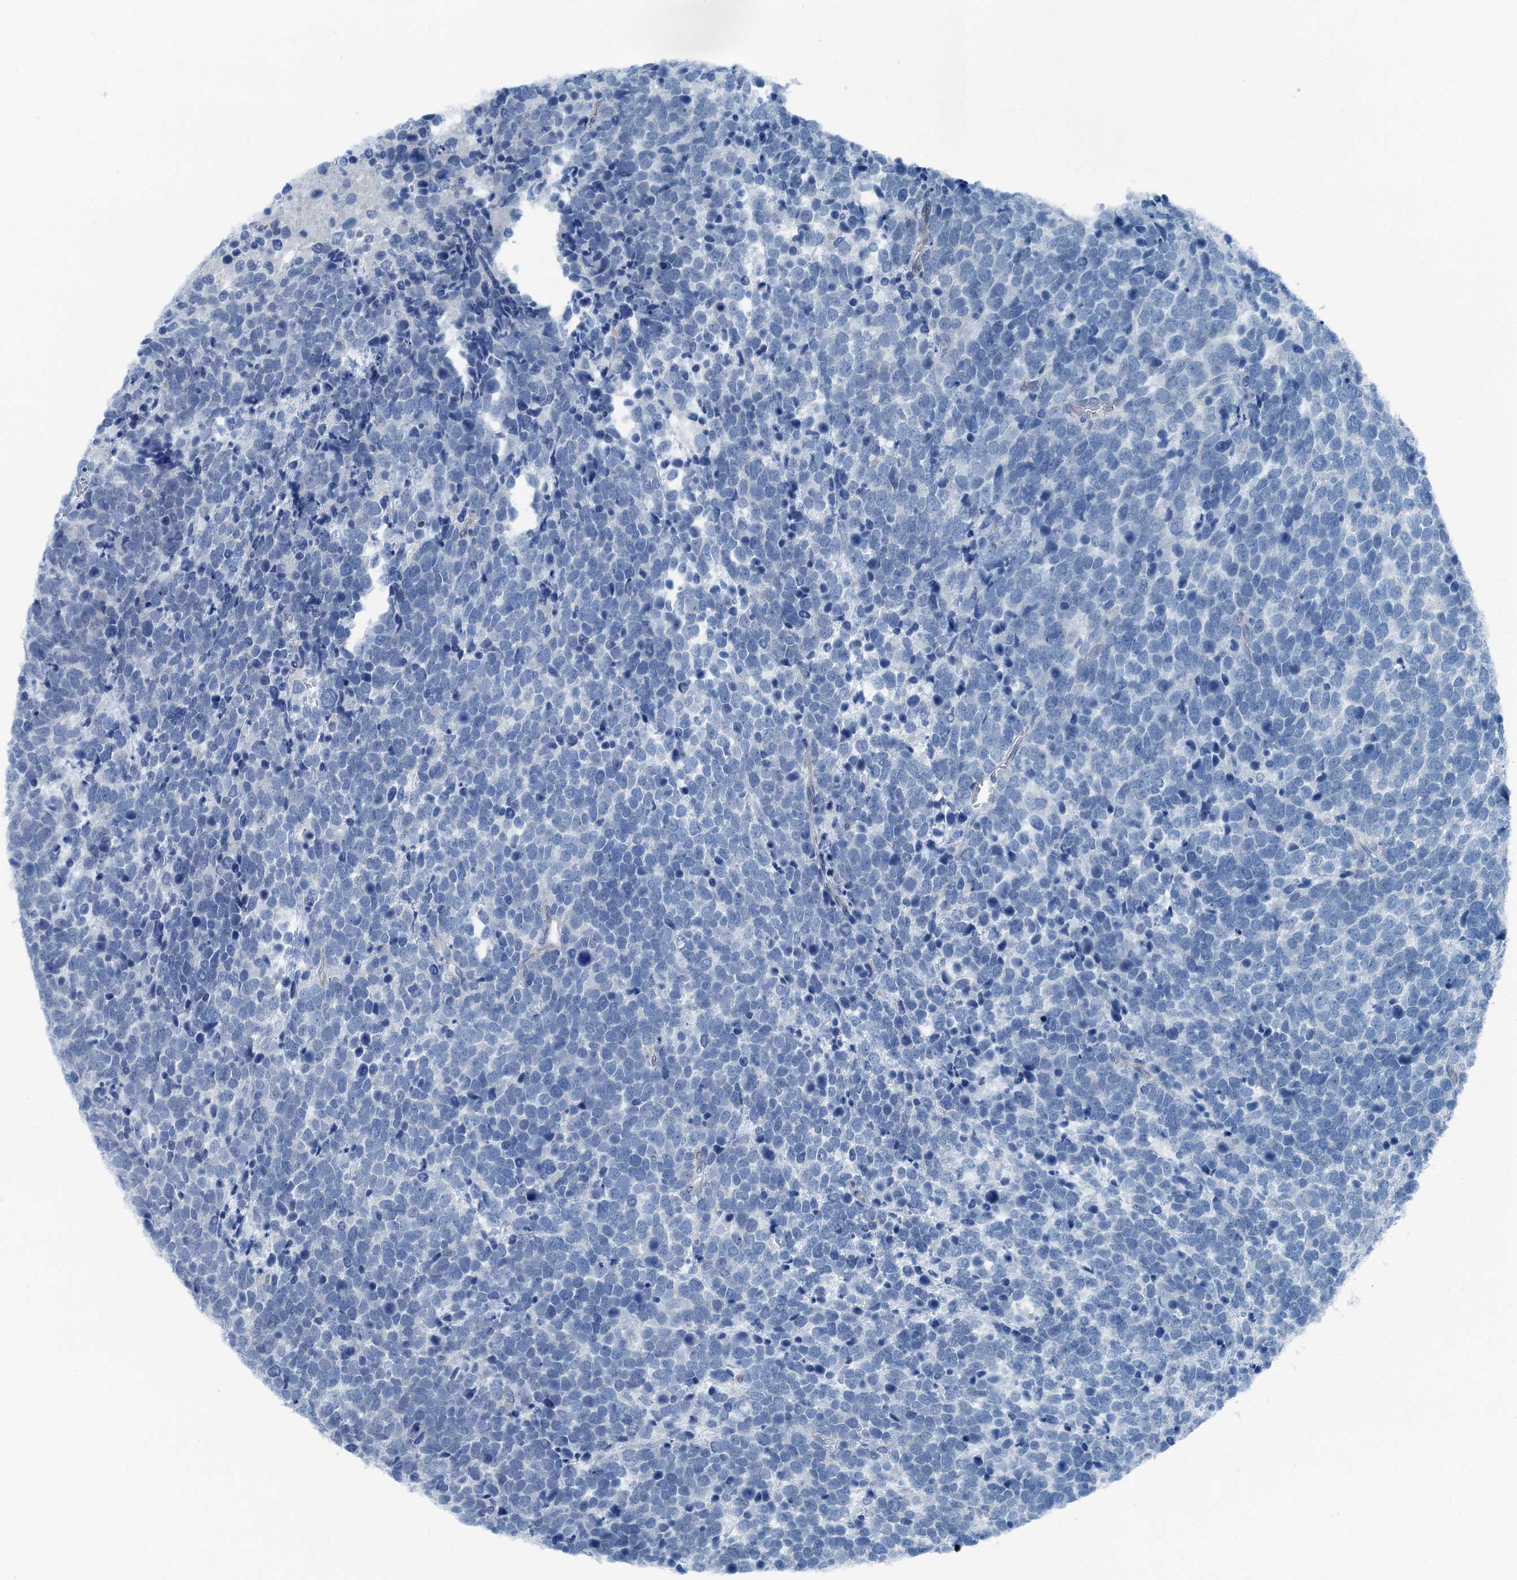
{"staining": {"intensity": "negative", "quantity": "none", "location": "none"}, "tissue": "urothelial cancer", "cell_type": "Tumor cells", "image_type": "cancer", "snomed": [{"axis": "morphology", "description": "Urothelial carcinoma, High grade"}, {"axis": "topography", "description": "Urinary bladder"}], "caption": "A high-resolution histopathology image shows IHC staining of urothelial carcinoma (high-grade), which shows no significant staining in tumor cells. (Immunohistochemistry (ihc), brightfield microscopy, high magnification).", "gene": "GFOD2", "patient": {"sex": "female", "age": 82}}